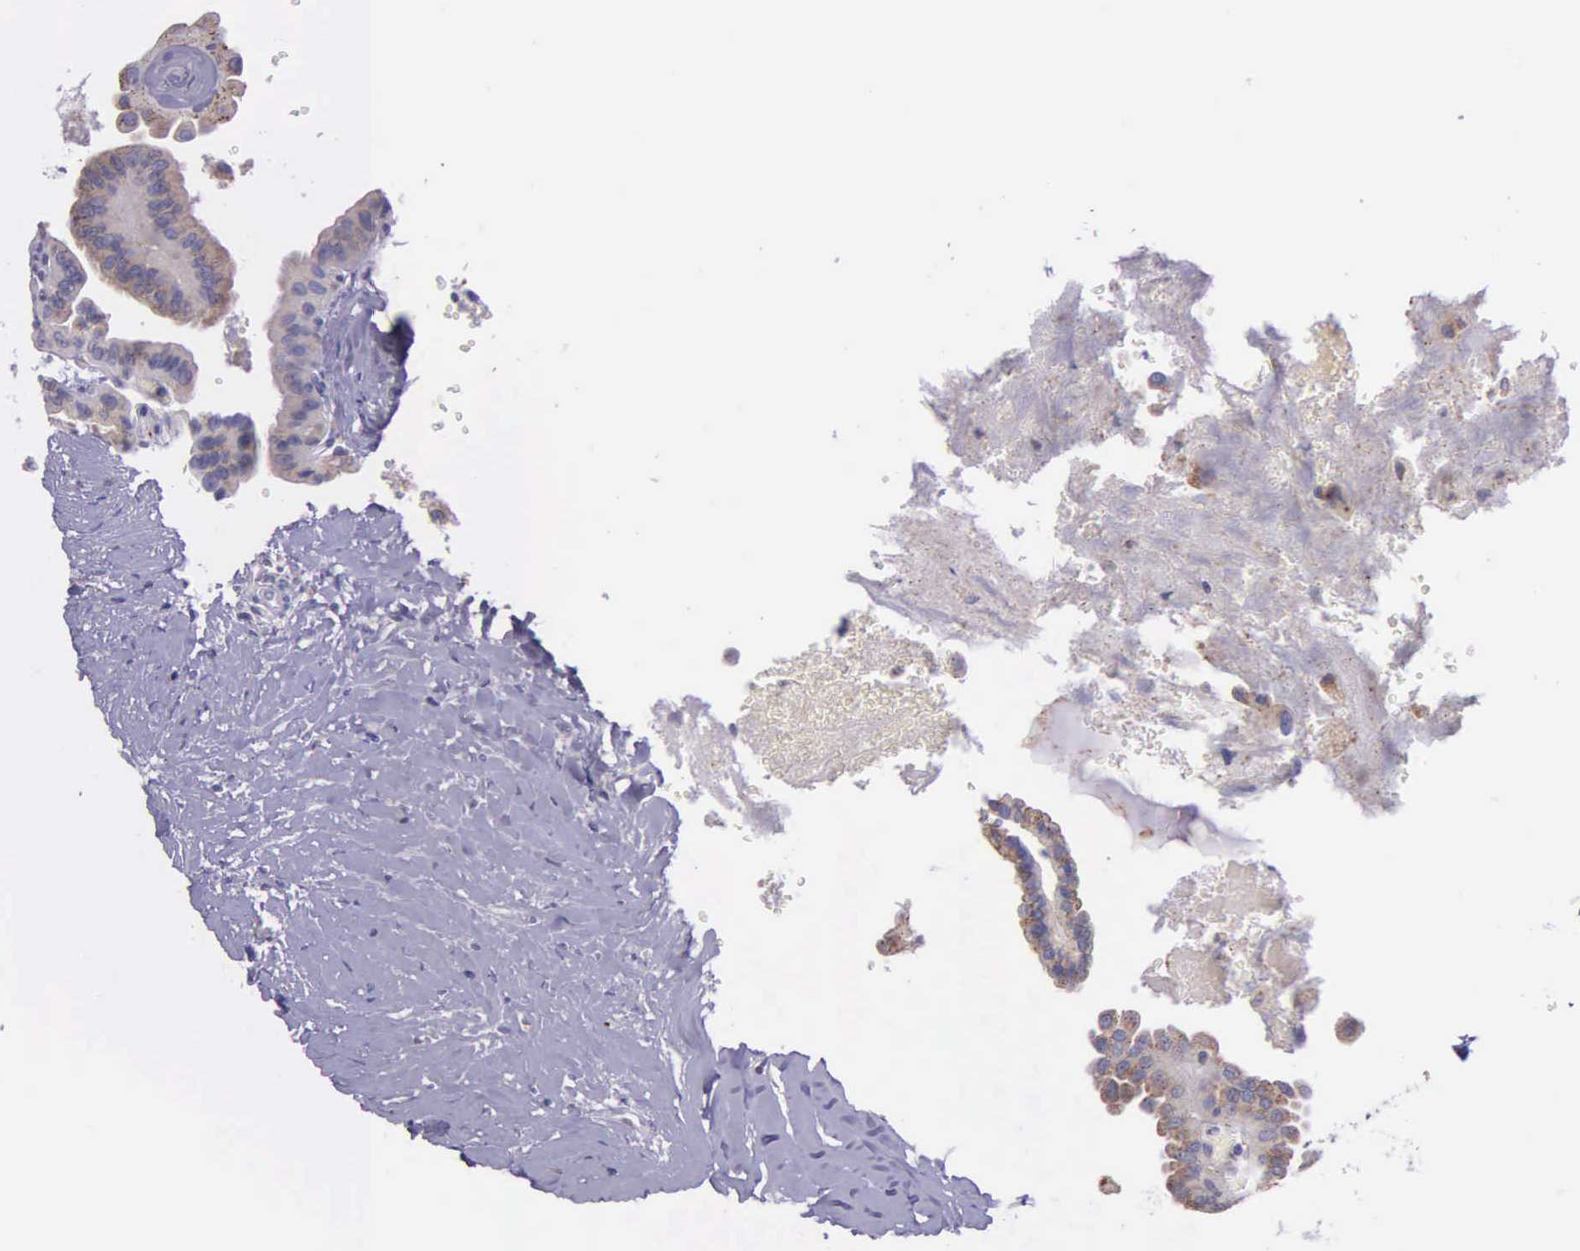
{"staining": {"intensity": "weak", "quantity": "25%-75%", "location": "cytoplasmic/membranous"}, "tissue": "thyroid cancer", "cell_type": "Tumor cells", "image_type": "cancer", "snomed": [{"axis": "morphology", "description": "Papillary adenocarcinoma, NOS"}, {"axis": "topography", "description": "Thyroid gland"}], "caption": "Tumor cells exhibit weak cytoplasmic/membranous expression in approximately 25%-75% of cells in papillary adenocarcinoma (thyroid). The staining was performed using DAB, with brown indicating positive protein expression. Nuclei are stained blue with hematoxylin.", "gene": "MIA2", "patient": {"sex": "male", "age": 87}}